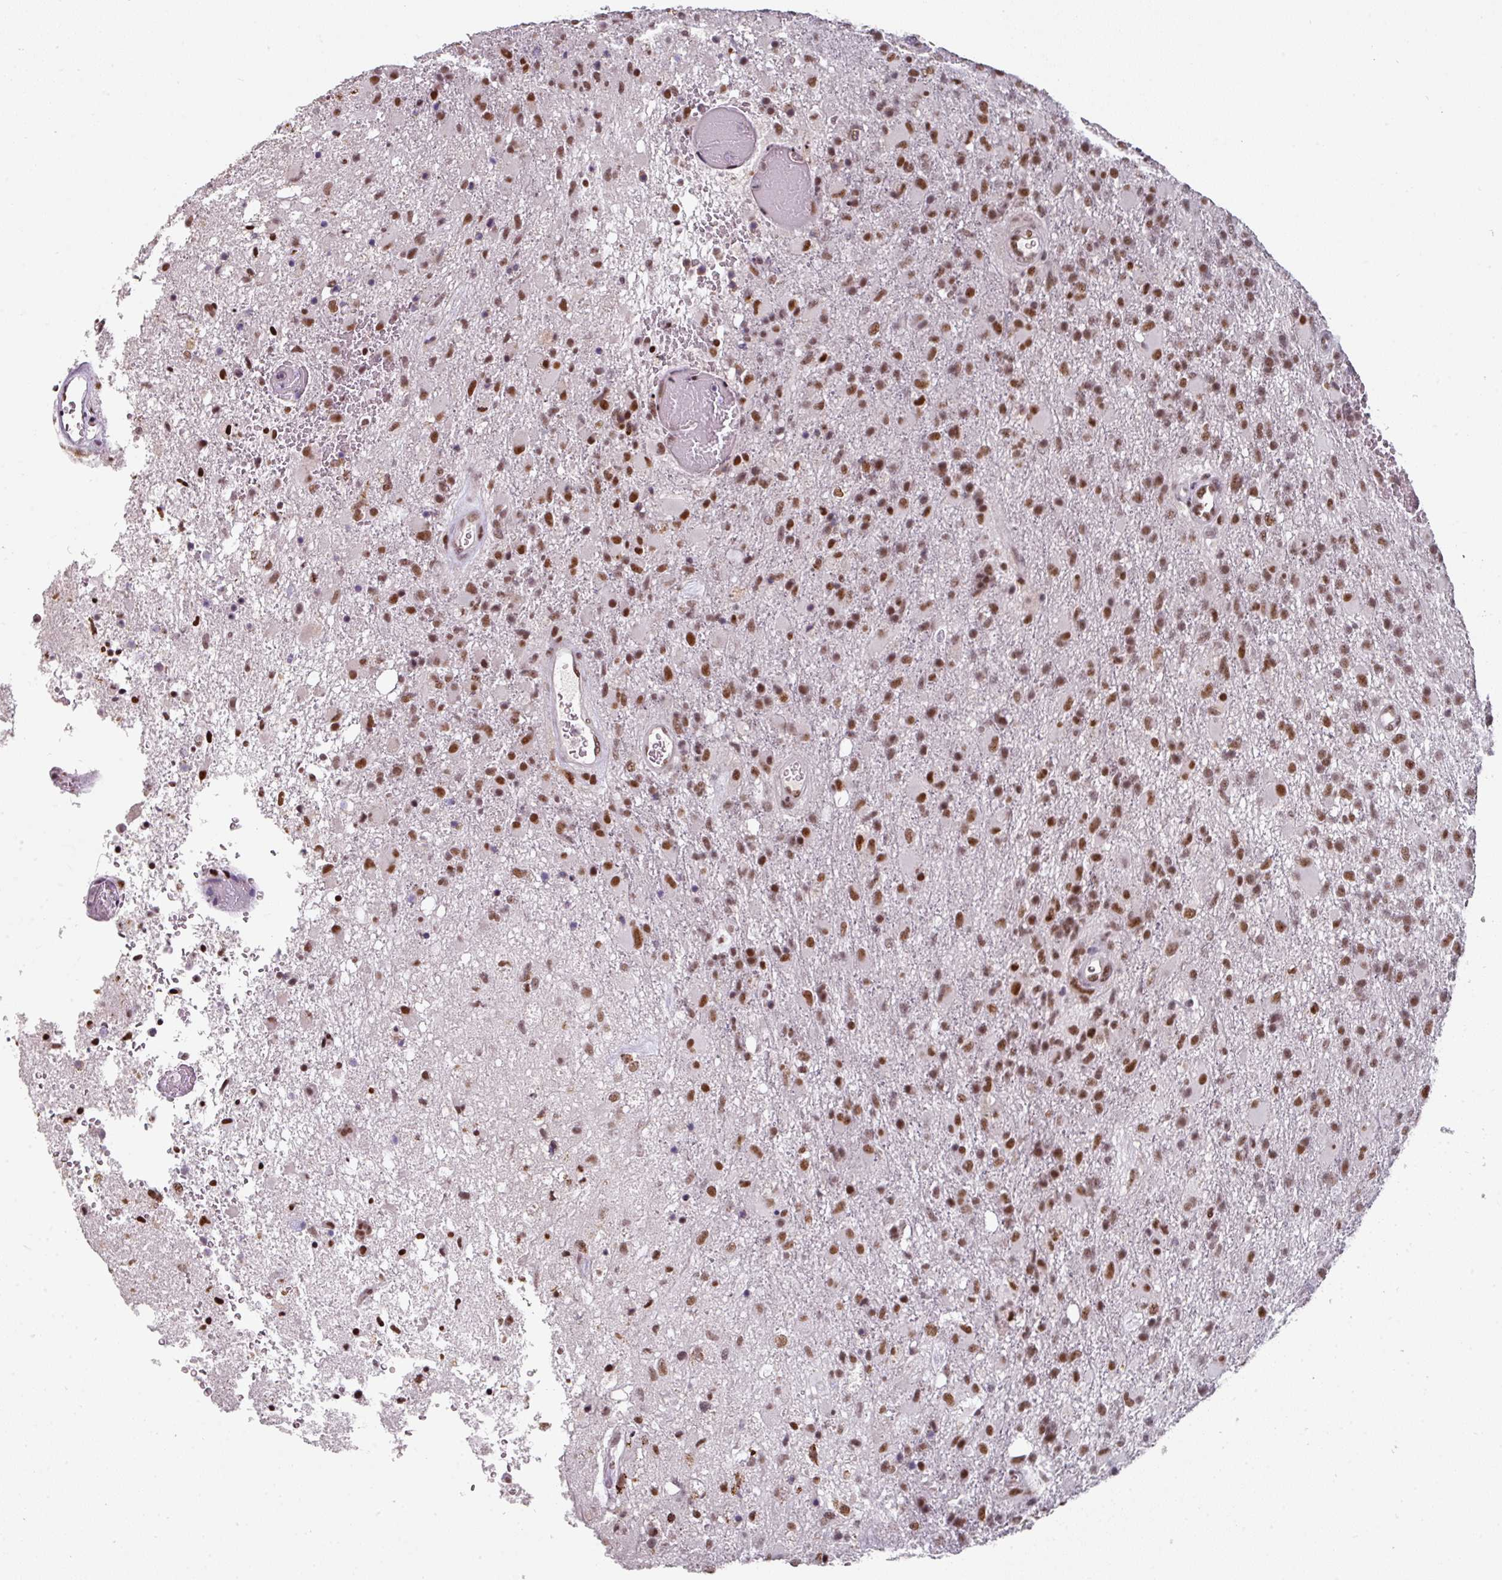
{"staining": {"intensity": "moderate", "quantity": ">75%", "location": "nuclear"}, "tissue": "glioma", "cell_type": "Tumor cells", "image_type": "cancer", "snomed": [{"axis": "morphology", "description": "Glioma, malignant, High grade"}, {"axis": "topography", "description": "Brain"}], "caption": "DAB immunohistochemical staining of human glioma reveals moderate nuclear protein expression in approximately >75% of tumor cells. (IHC, brightfield microscopy, high magnification).", "gene": "RAD50", "patient": {"sex": "female", "age": 74}}